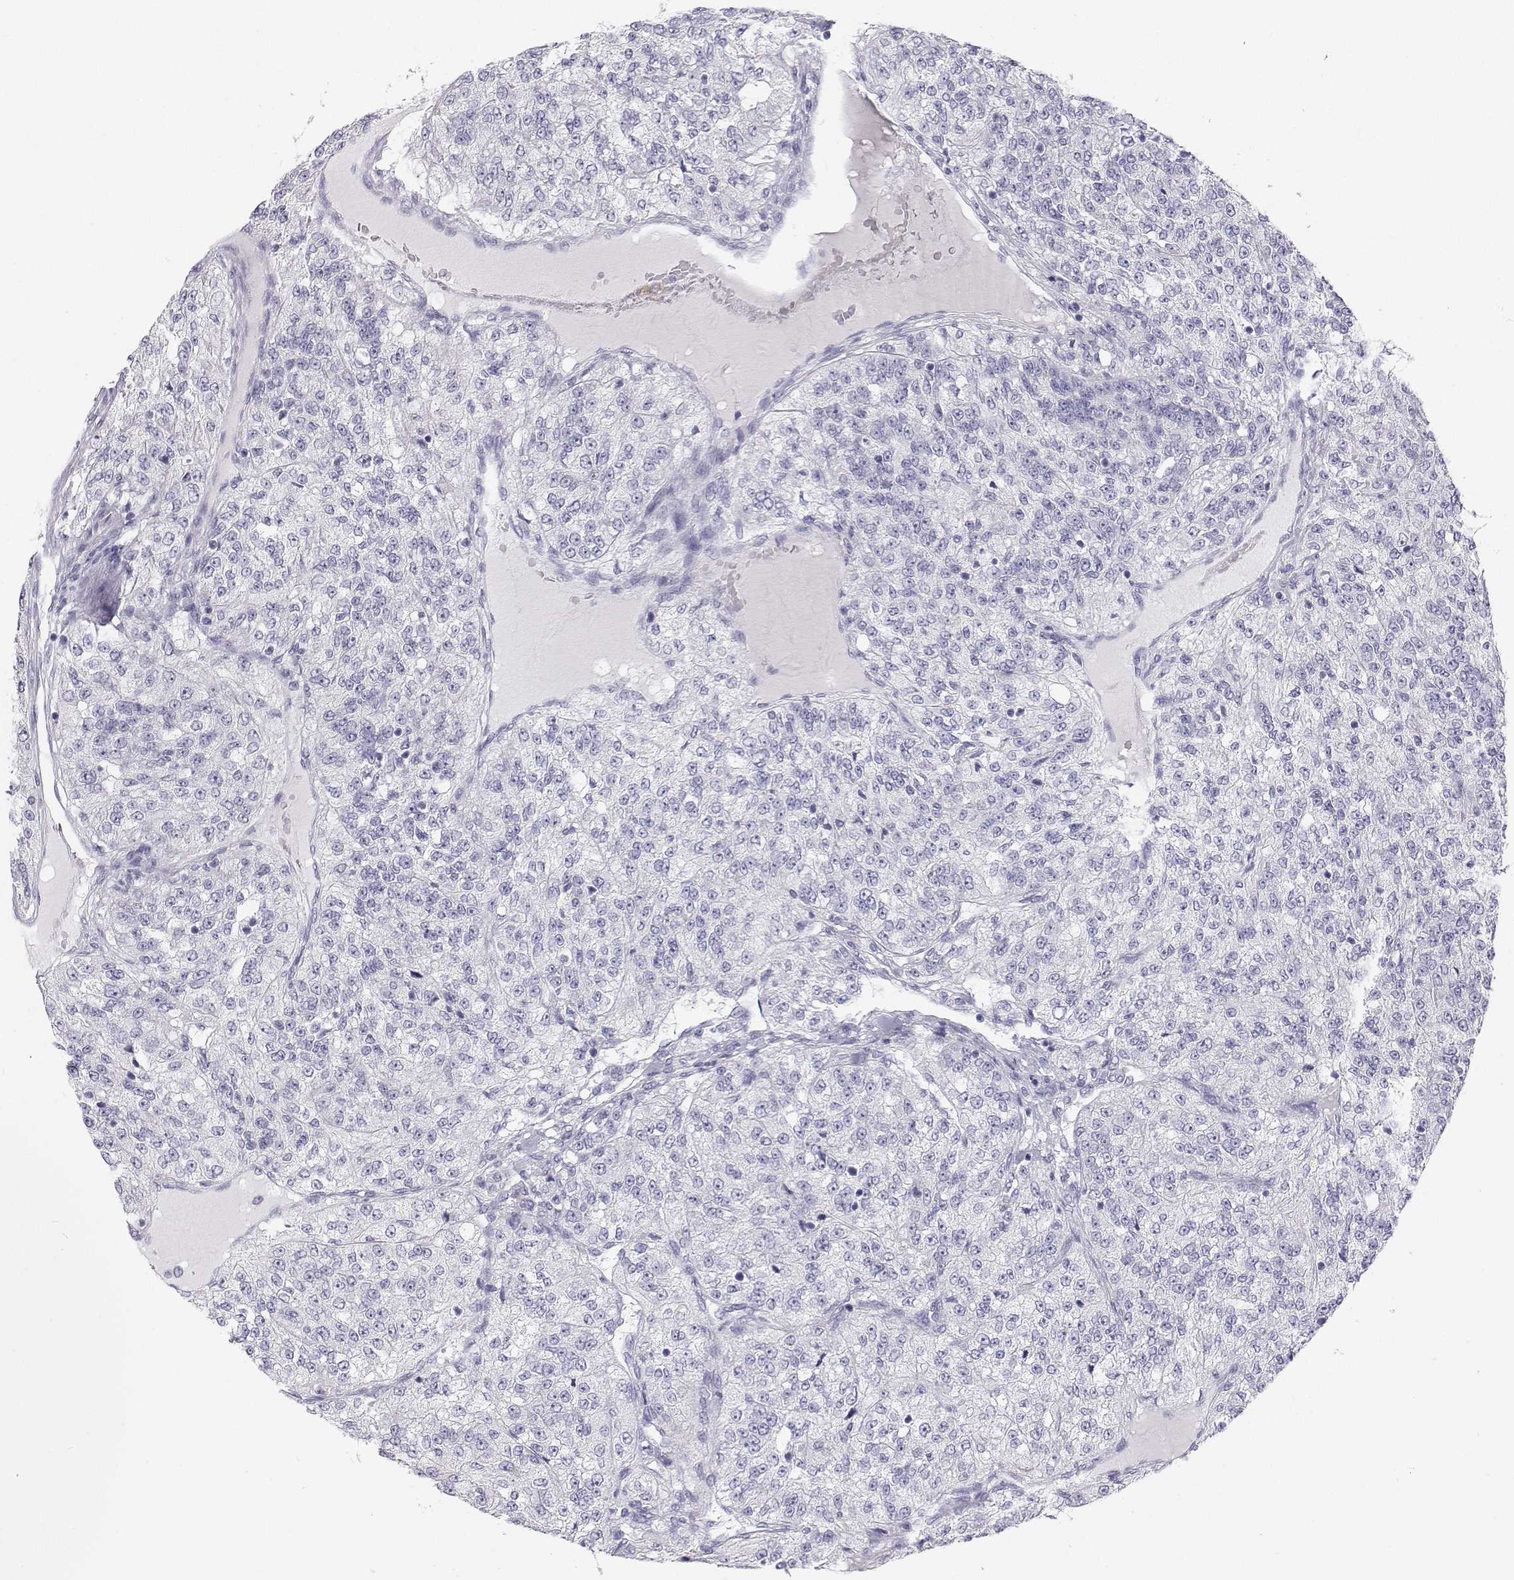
{"staining": {"intensity": "negative", "quantity": "none", "location": "none"}, "tissue": "renal cancer", "cell_type": "Tumor cells", "image_type": "cancer", "snomed": [{"axis": "morphology", "description": "Adenocarcinoma, NOS"}, {"axis": "topography", "description": "Kidney"}], "caption": "Immunohistochemistry micrograph of neoplastic tissue: human adenocarcinoma (renal) stained with DAB (3,3'-diaminobenzidine) exhibits no significant protein expression in tumor cells. (IHC, brightfield microscopy, high magnification).", "gene": "TTN", "patient": {"sex": "female", "age": 63}}